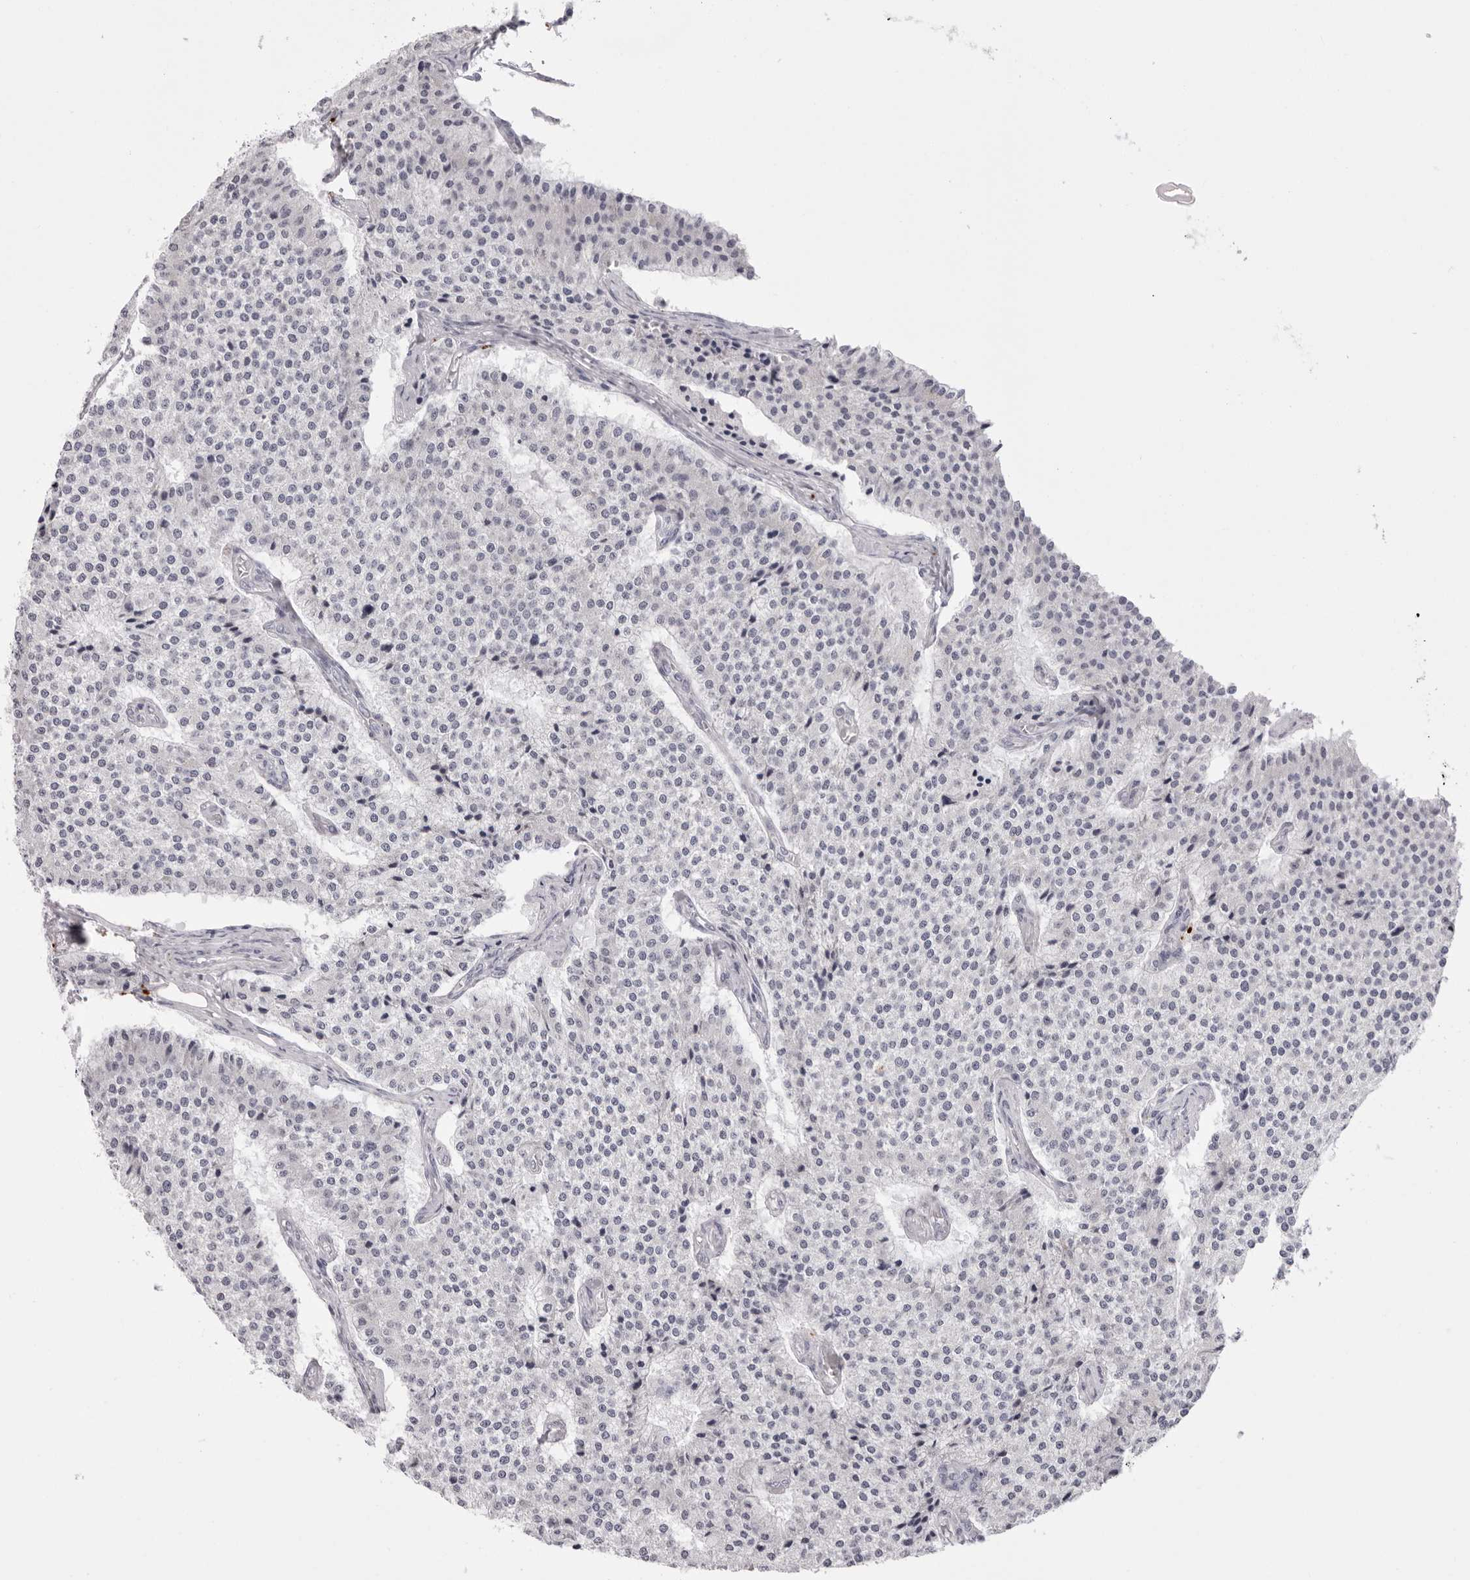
{"staining": {"intensity": "negative", "quantity": "none", "location": "none"}, "tissue": "carcinoid", "cell_type": "Tumor cells", "image_type": "cancer", "snomed": [{"axis": "morphology", "description": "Carcinoid, malignant, NOS"}, {"axis": "topography", "description": "Colon"}], "caption": "Tumor cells are negative for protein expression in human carcinoid.", "gene": "IL25", "patient": {"sex": "female", "age": 52}}